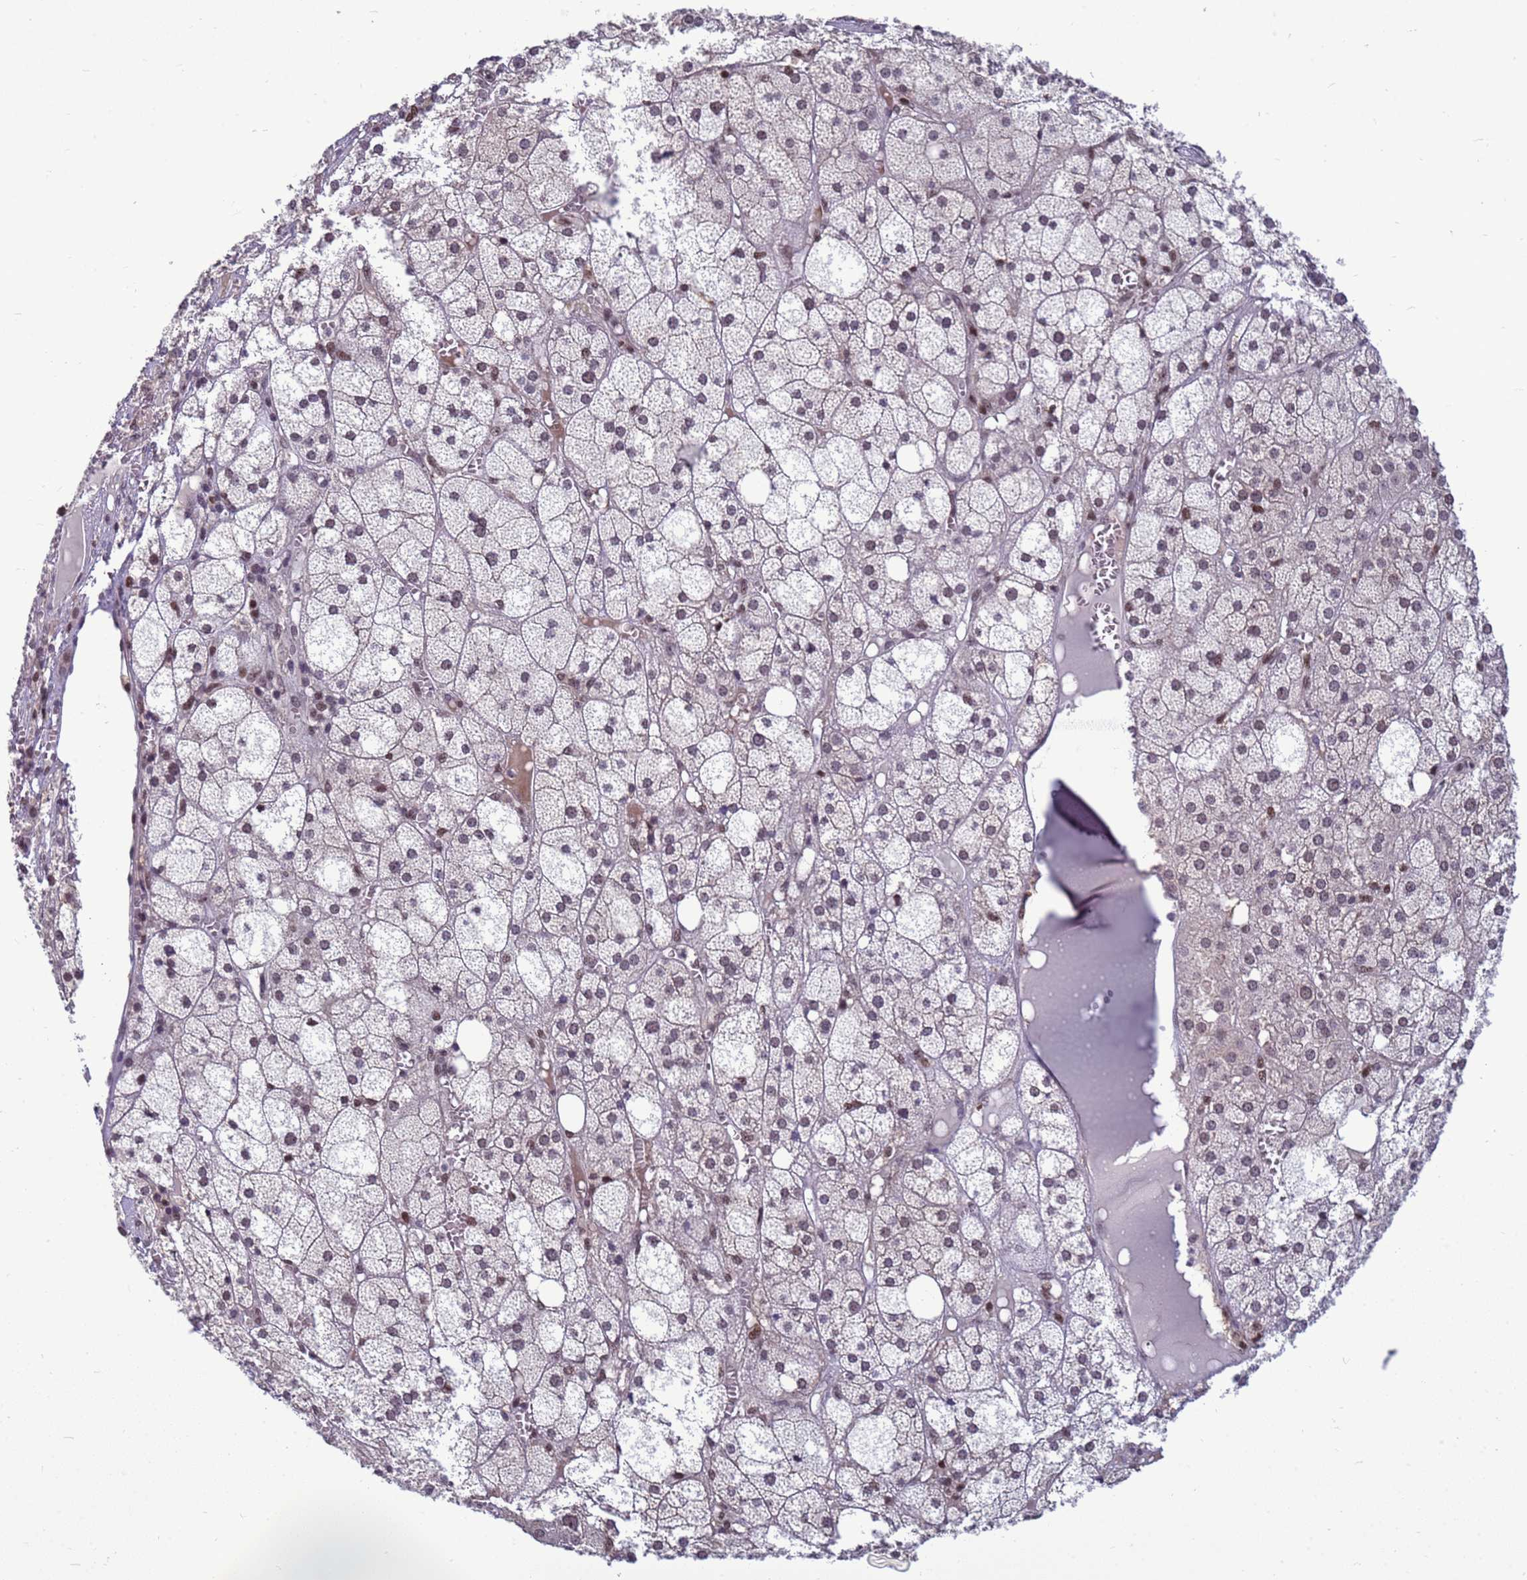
{"staining": {"intensity": "moderate", "quantity": "<25%", "location": "nuclear"}, "tissue": "adrenal gland", "cell_type": "Glandular cells", "image_type": "normal", "snomed": [{"axis": "morphology", "description": "Normal tissue, NOS"}, {"axis": "topography", "description": "Adrenal gland"}], "caption": "This image reveals IHC staining of benign adrenal gland, with low moderate nuclear expression in about <25% of glandular cells.", "gene": "NSL1", "patient": {"sex": "female", "age": 61}}